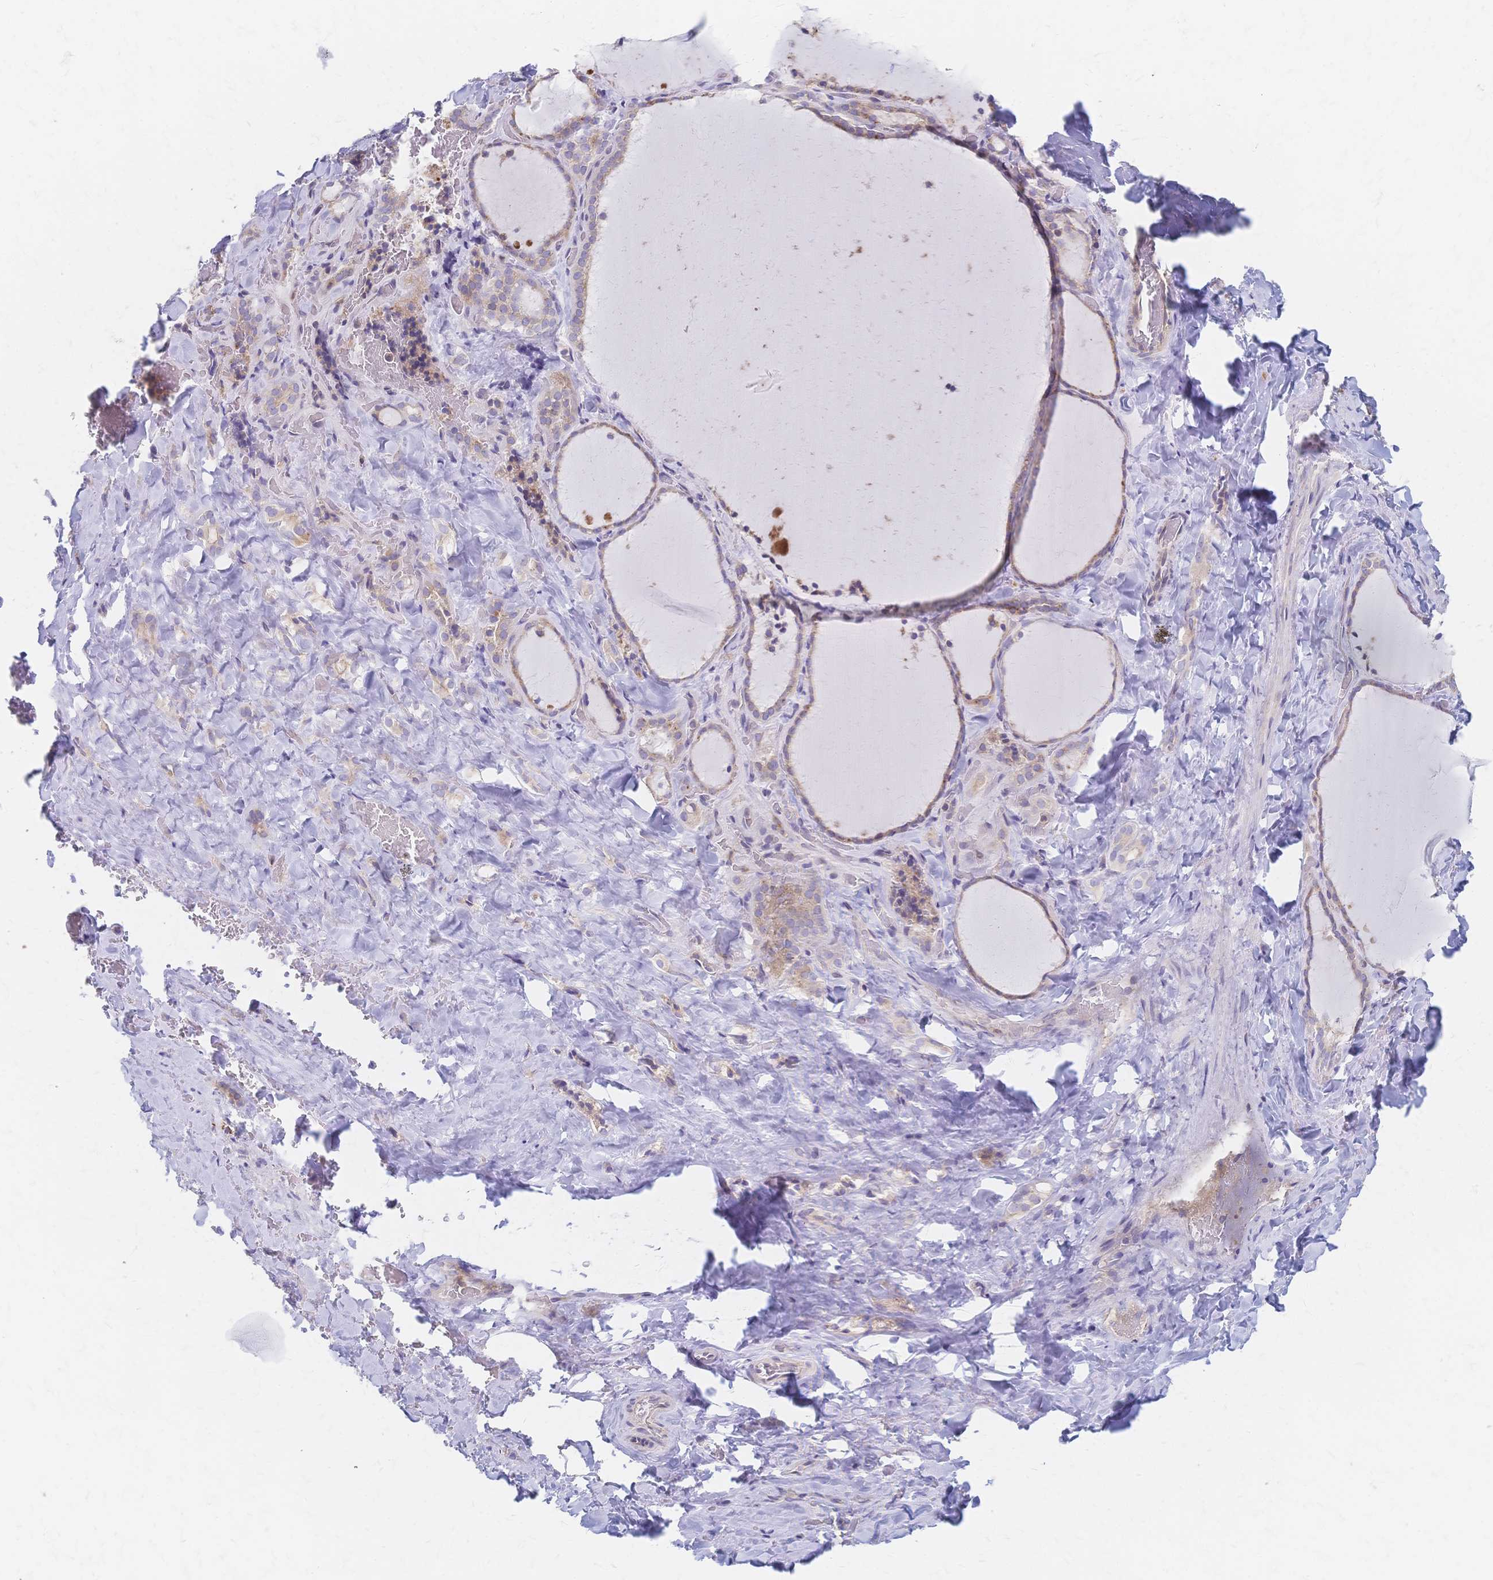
{"staining": {"intensity": "moderate", "quantity": "<25%", "location": "cytoplasmic/membranous"}, "tissue": "thyroid gland", "cell_type": "Glandular cells", "image_type": "normal", "snomed": [{"axis": "morphology", "description": "Normal tissue, NOS"}, {"axis": "topography", "description": "Thyroid gland"}], "caption": "Thyroid gland stained for a protein (brown) shows moderate cytoplasmic/membranous positive positivity in about <25% of glandular cells.", "gene": "CYB5A", "patient": {"sex": "female", "age": 22}}